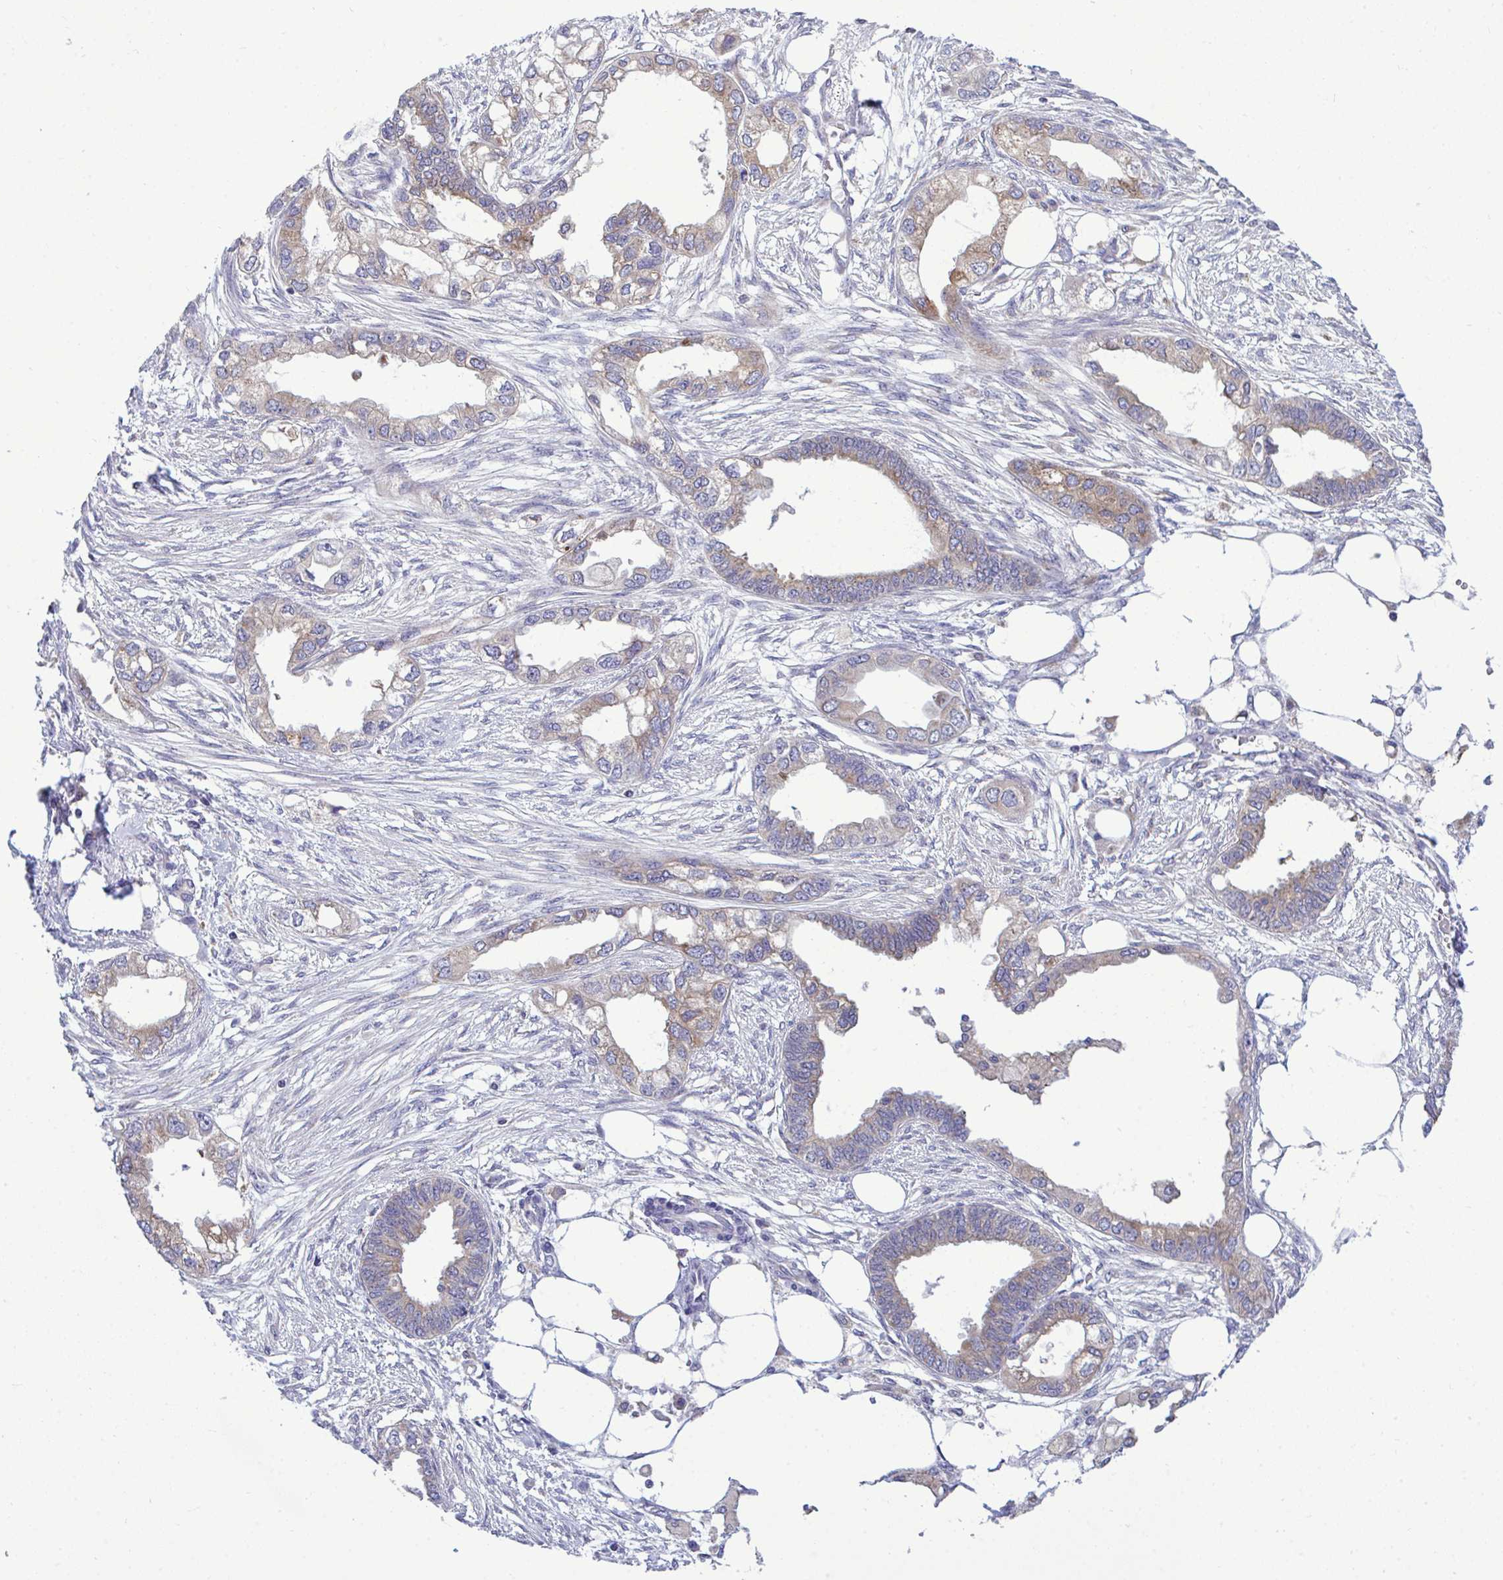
{"staining": {"intensity": "moderate", "quantity": "<25%", "location": "cytoplasmic/membranous"}, "tissue": "endometrial cancer", "cell_type": "Tumor cells", "image_type": "cancer", "snomed": [{"axis": "morphology", "description": "Adenocarcinoma, NOS"}, {"axis": "morphology", "description": "Adenocarcinoma, metastatic, NOS"}, {"axis": "topography", "description": "Adipose tissue"}, {"axis": "topography", "description": "Endometrium"}], "caption": "Adenocarcinoma (endometrial) stained for a protein shows moderate cytoplasmic/membranous positivity in tumor cells.", "gene": "PIGK", "patient": {"sex": "female", "age": 67}}